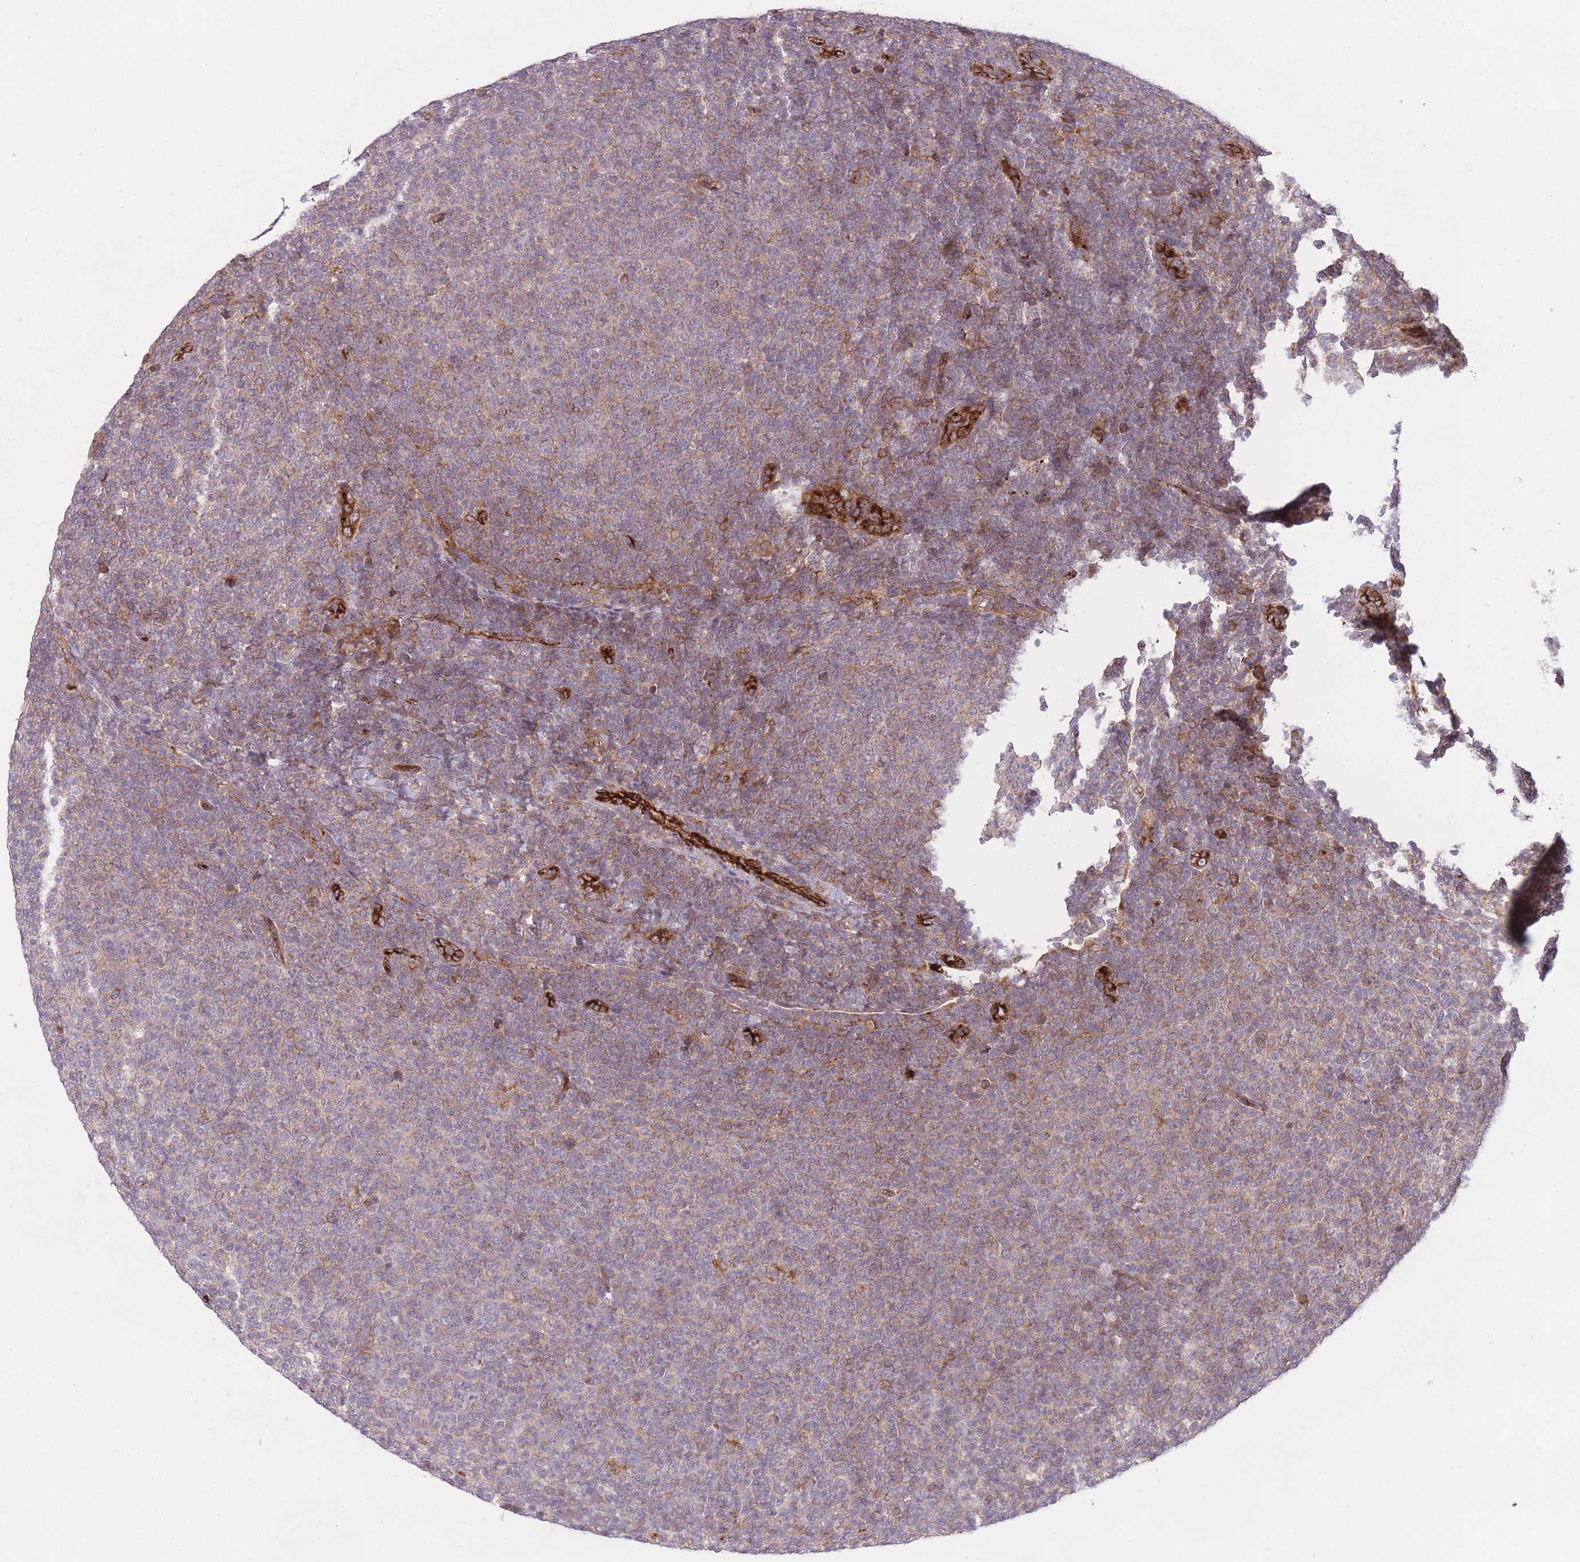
{"staining": {"intensity": "weak", "quantity": "25%-75%", "location": "cytoplasmic/membranous"}, "tissue": "lymphoma", "cell_type": "Tumor cells", "image_type": "cancer", "snomed": [{"axis": "morphology", "description": "Malignant lymphoma, non-Hodgkin's type, Low grade"}, {"axis": "topography", "description": "Lymph node"}], "caption": "A high-resolution image shows IHC staining of low-grade malignant lymphoma, non-Hodgkin's type, which reveals weak cytoplasmic/membranous positivity in approximately 25%-75% of tumor cells.", "gene": "CISH", "patient": {"sex": "male", "age": 66}}